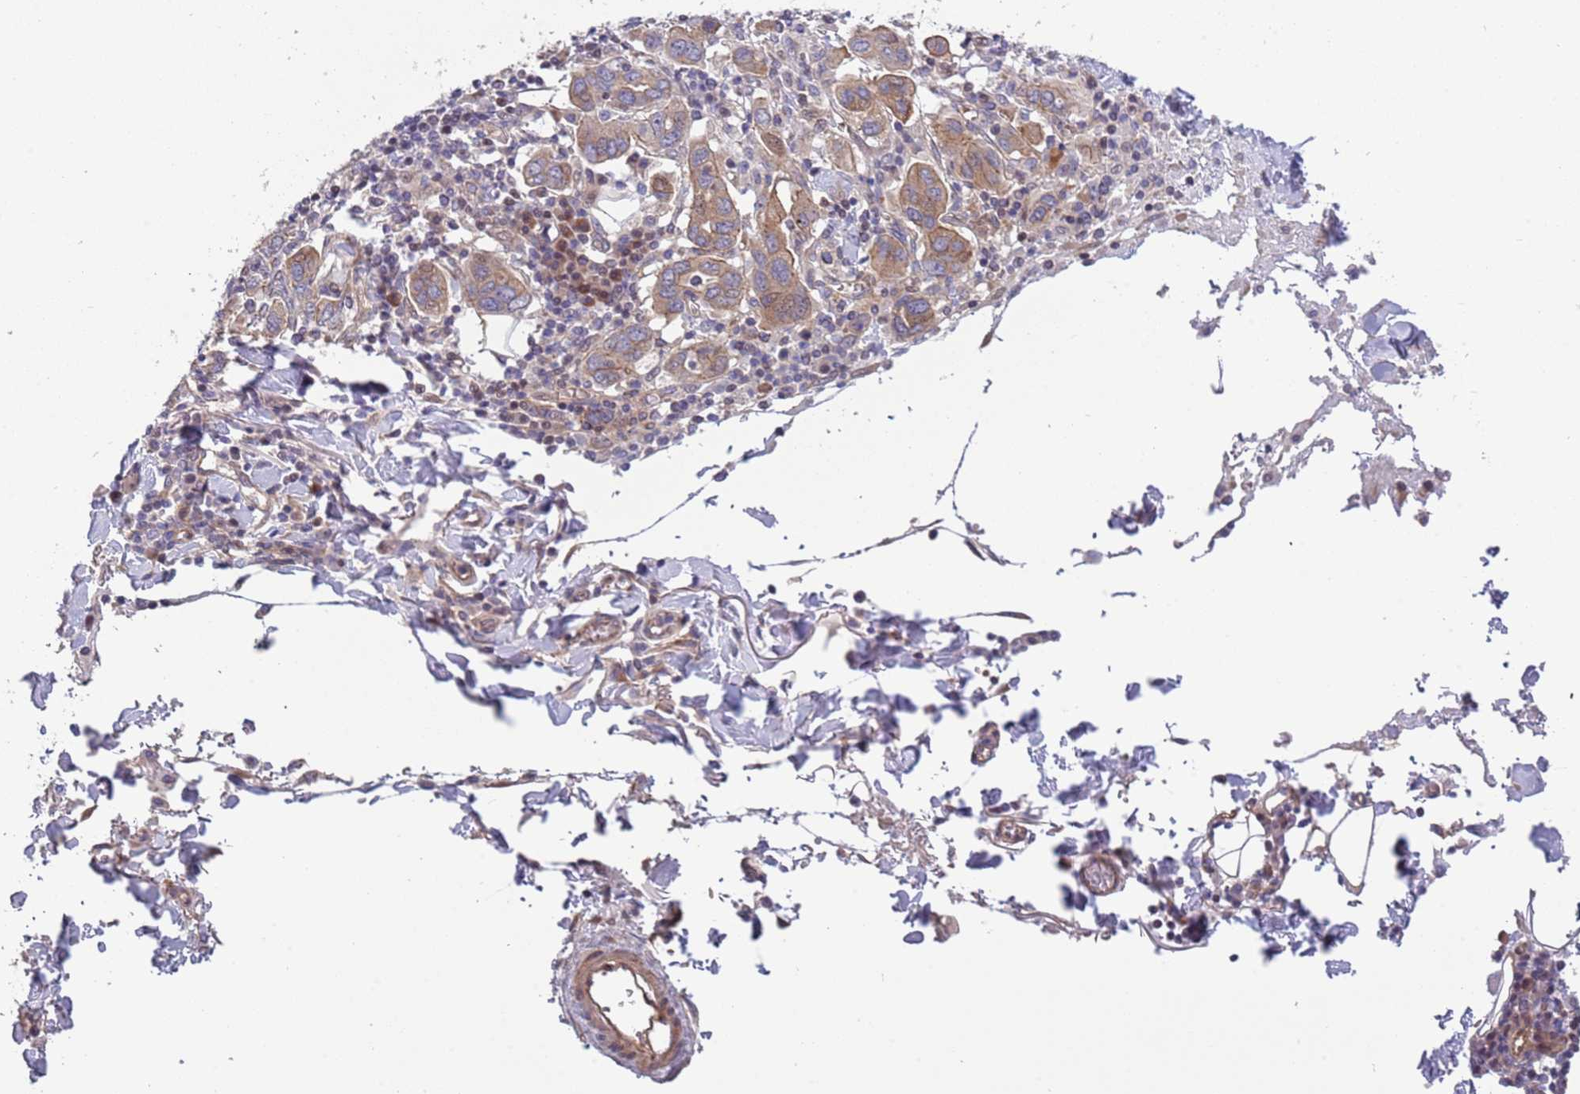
{"staining": {"intensity": "moderate", "quantity": ">75%", "location": "cytoplasmic/membranous"}, "tissue": "stomach cancer", "cell_type": "Tumor cells", "image_type": "cancer", "snomed": [{"axis": "morphology", "description": "Adenocarcinoma, NOS"}, {"axis": "topography", "description": "Stomach, upper"}, {"axis": "topography", "description": "Stomach"}], "caption": "Stomach adenocarcinoma tissue exhibits moderate cytoplasmic/membranous staining in about >75% of tumor cells, visualized by immunohistochemistry.", "gene": "ITGB6", "patient": {"sex": "male", "age": 62}}